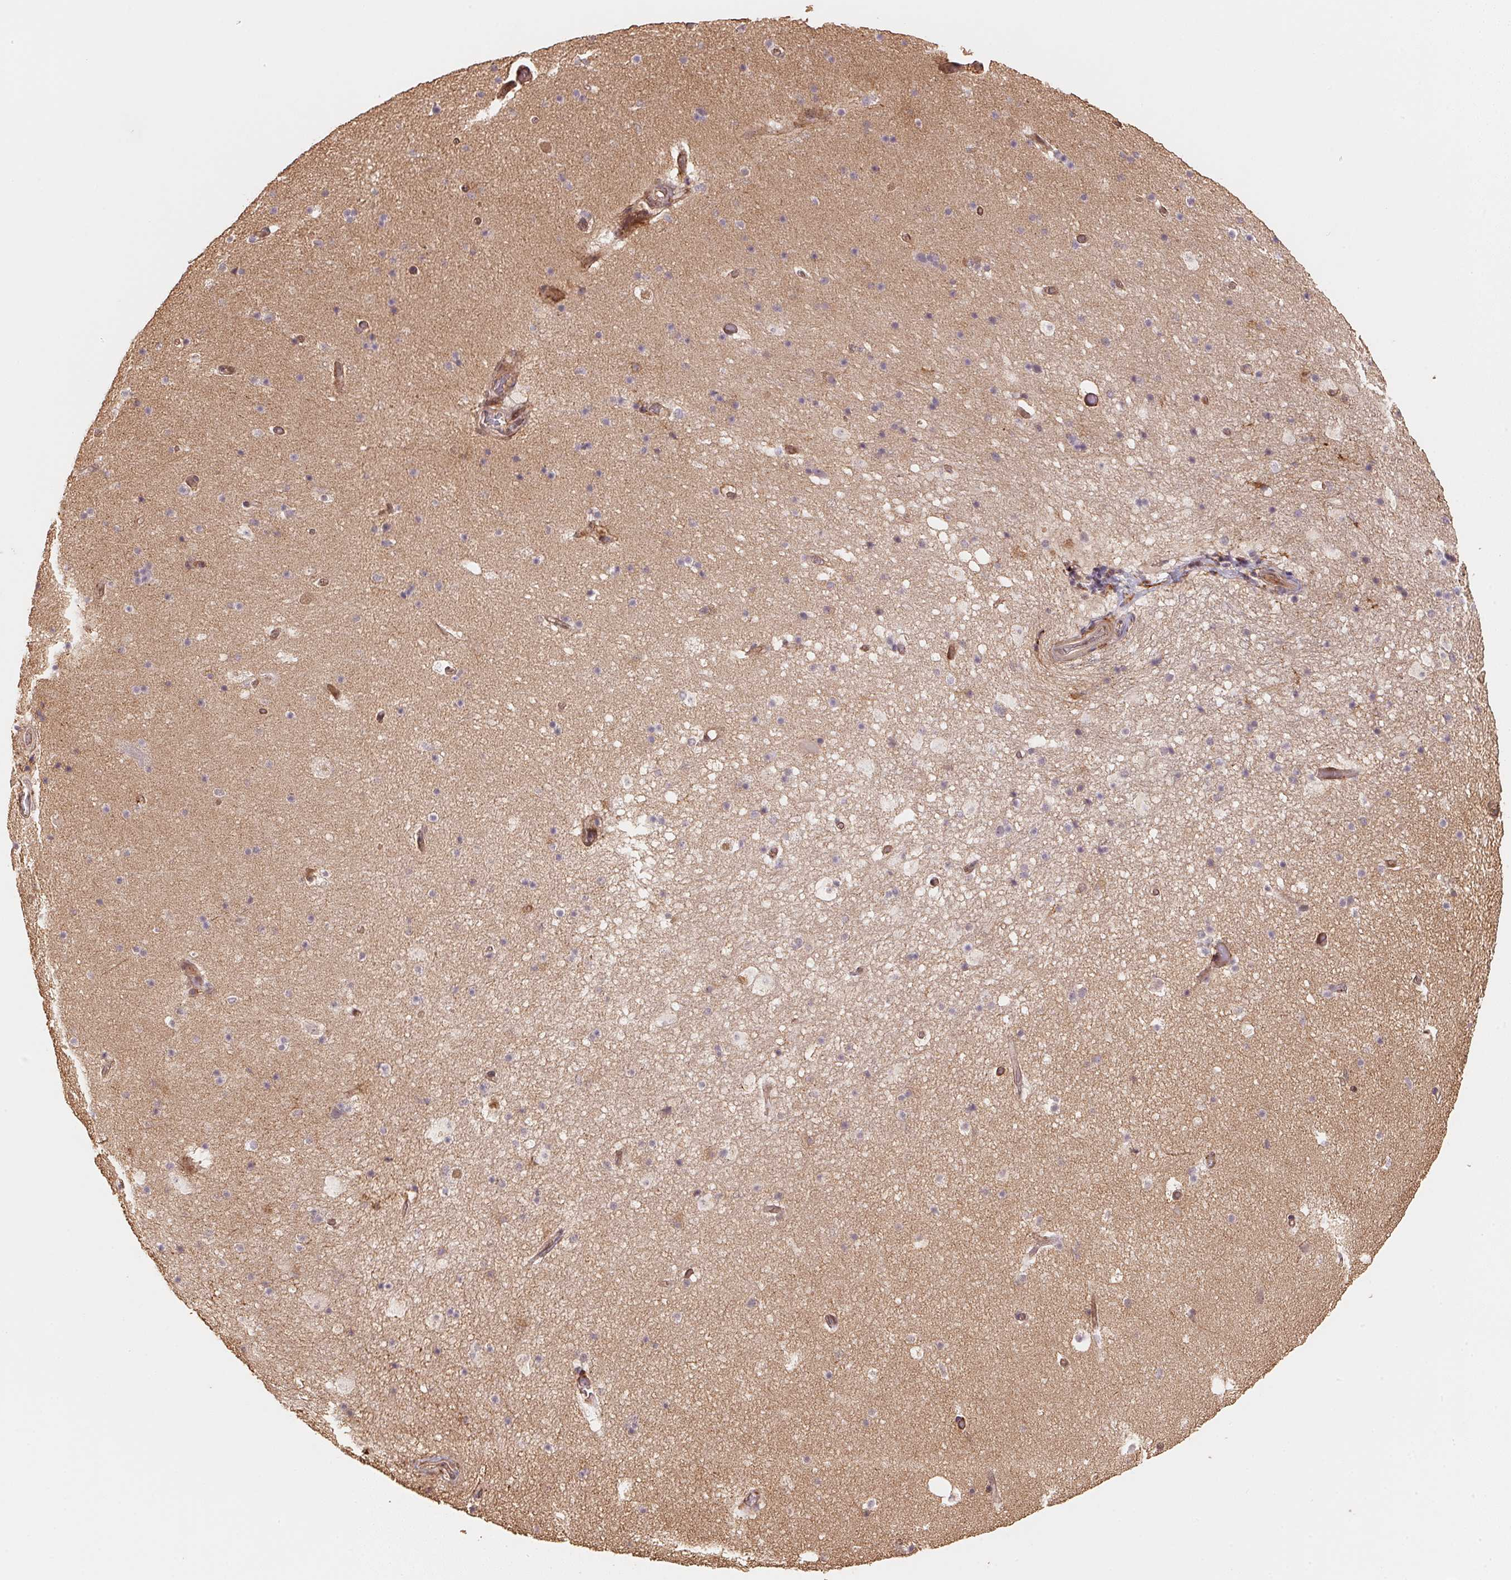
{"staining": {"intensity": "weak", "quantity": "<25%", "location": "cytoplasmic/membranous"}, "tissue": "hippocampus", "cell_type": "Glial cells", "image_type": "normal", "snomed": [{"axis": "morphology", "description": "Normal tissue, NOS"}, {"axis": "topography", "description": "Hippocampus"}], "caption": "Micrograph shows no protein staining in glial cells of normal hippocampus.", "gene": "TMEM222", "patient": {"sex": "male", "age": 26}}